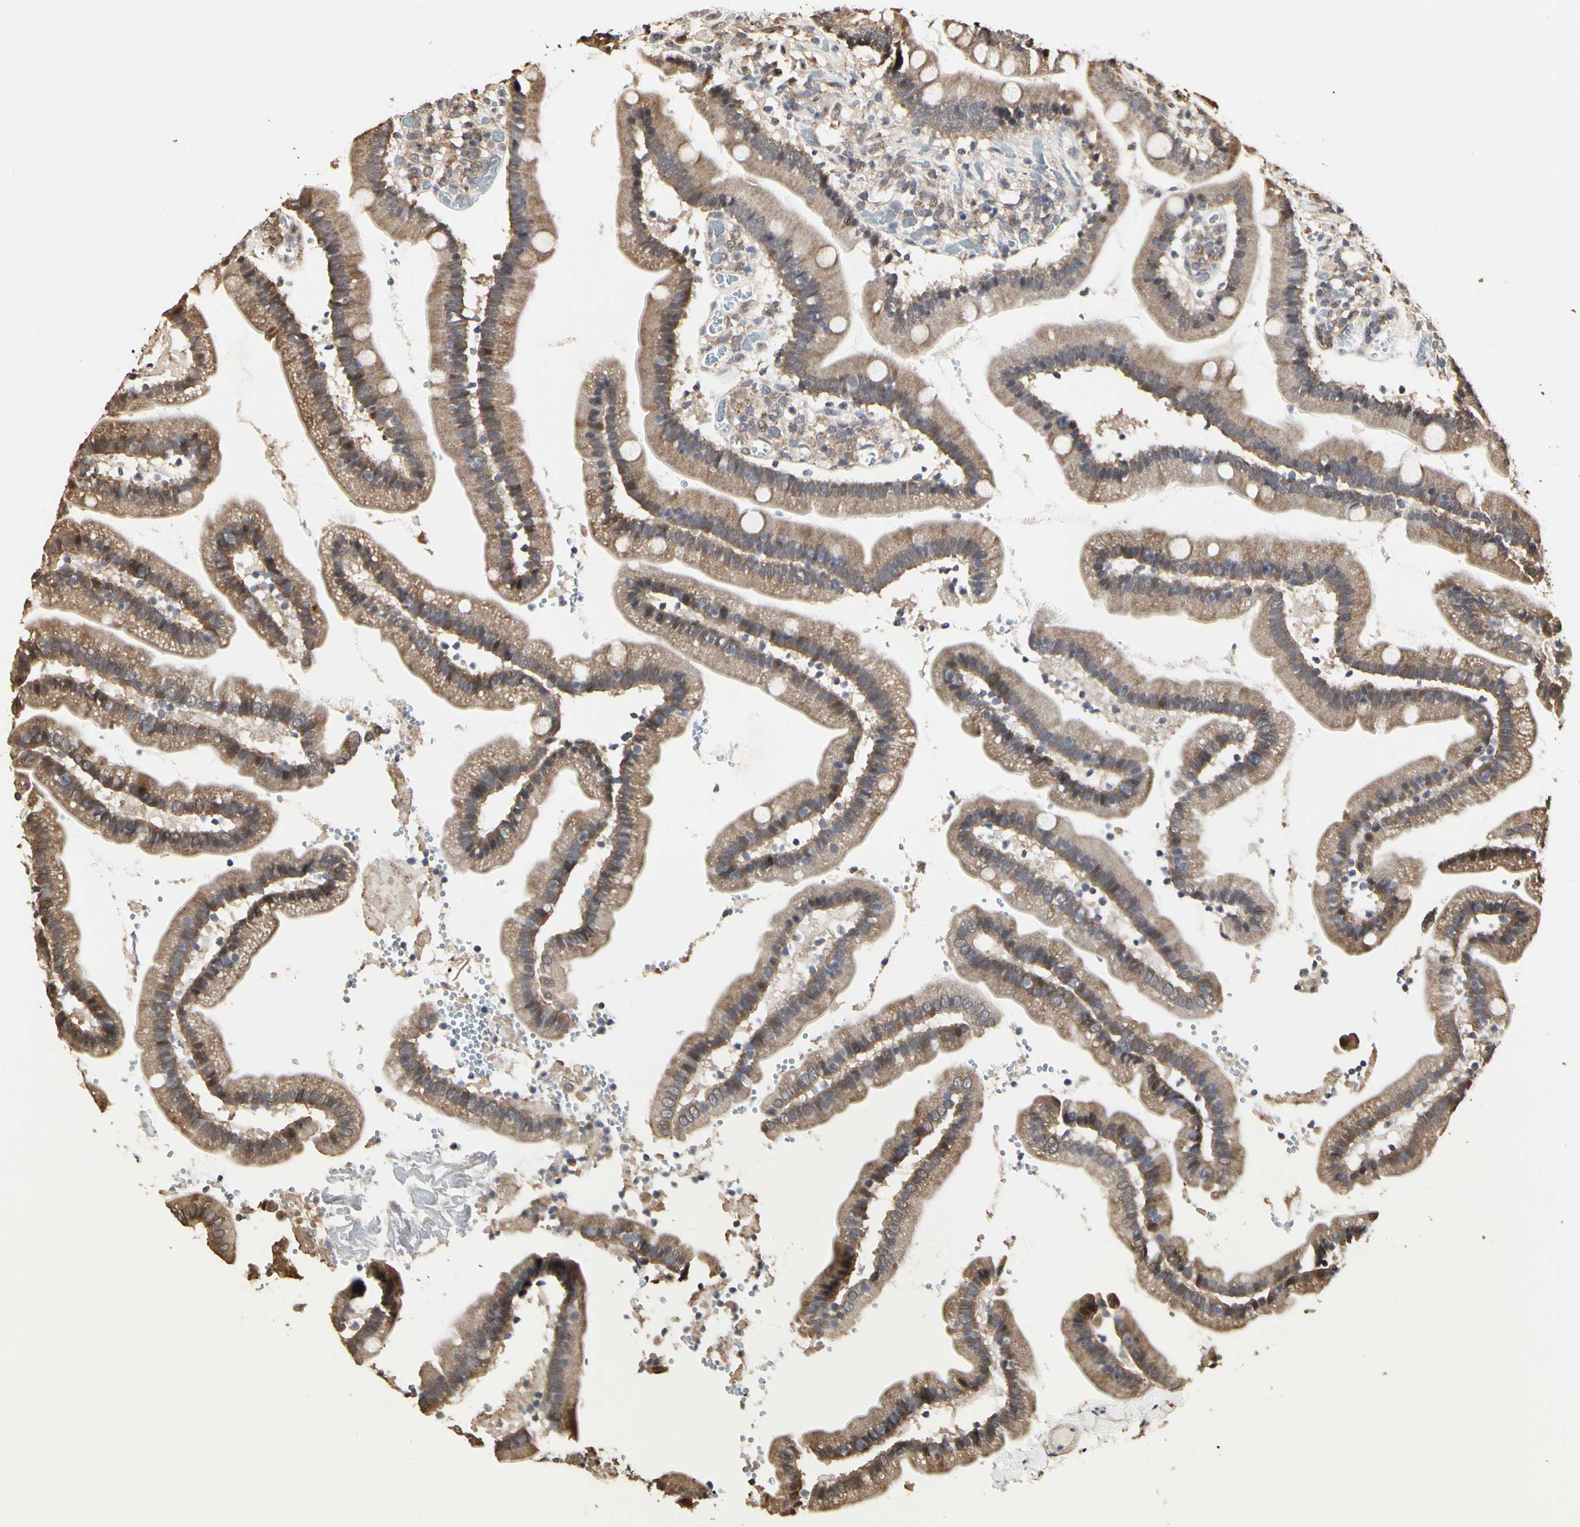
{"staining": {"intensity": "moderate", "quantity": ">75%", "location": "cytoplasmic/membranous"}, "tissue": "duodenum", "cell_type": "Glandular cells", "image_type": "normal", "snomed": [{"axis": "morphology", "description": "Normal tissue, NOS"}, {"axis": "topography", "description": "Duodenum"}], "caption": "Normal duodenum shows moderate cytoplasmic/membranous staining in approximately >75% of glandular cells, visualized by immunohistochemistry. Nuclei are stained in blue.", "gene": "TAOK1", "patient": {"sex": "male", "age": 66}}